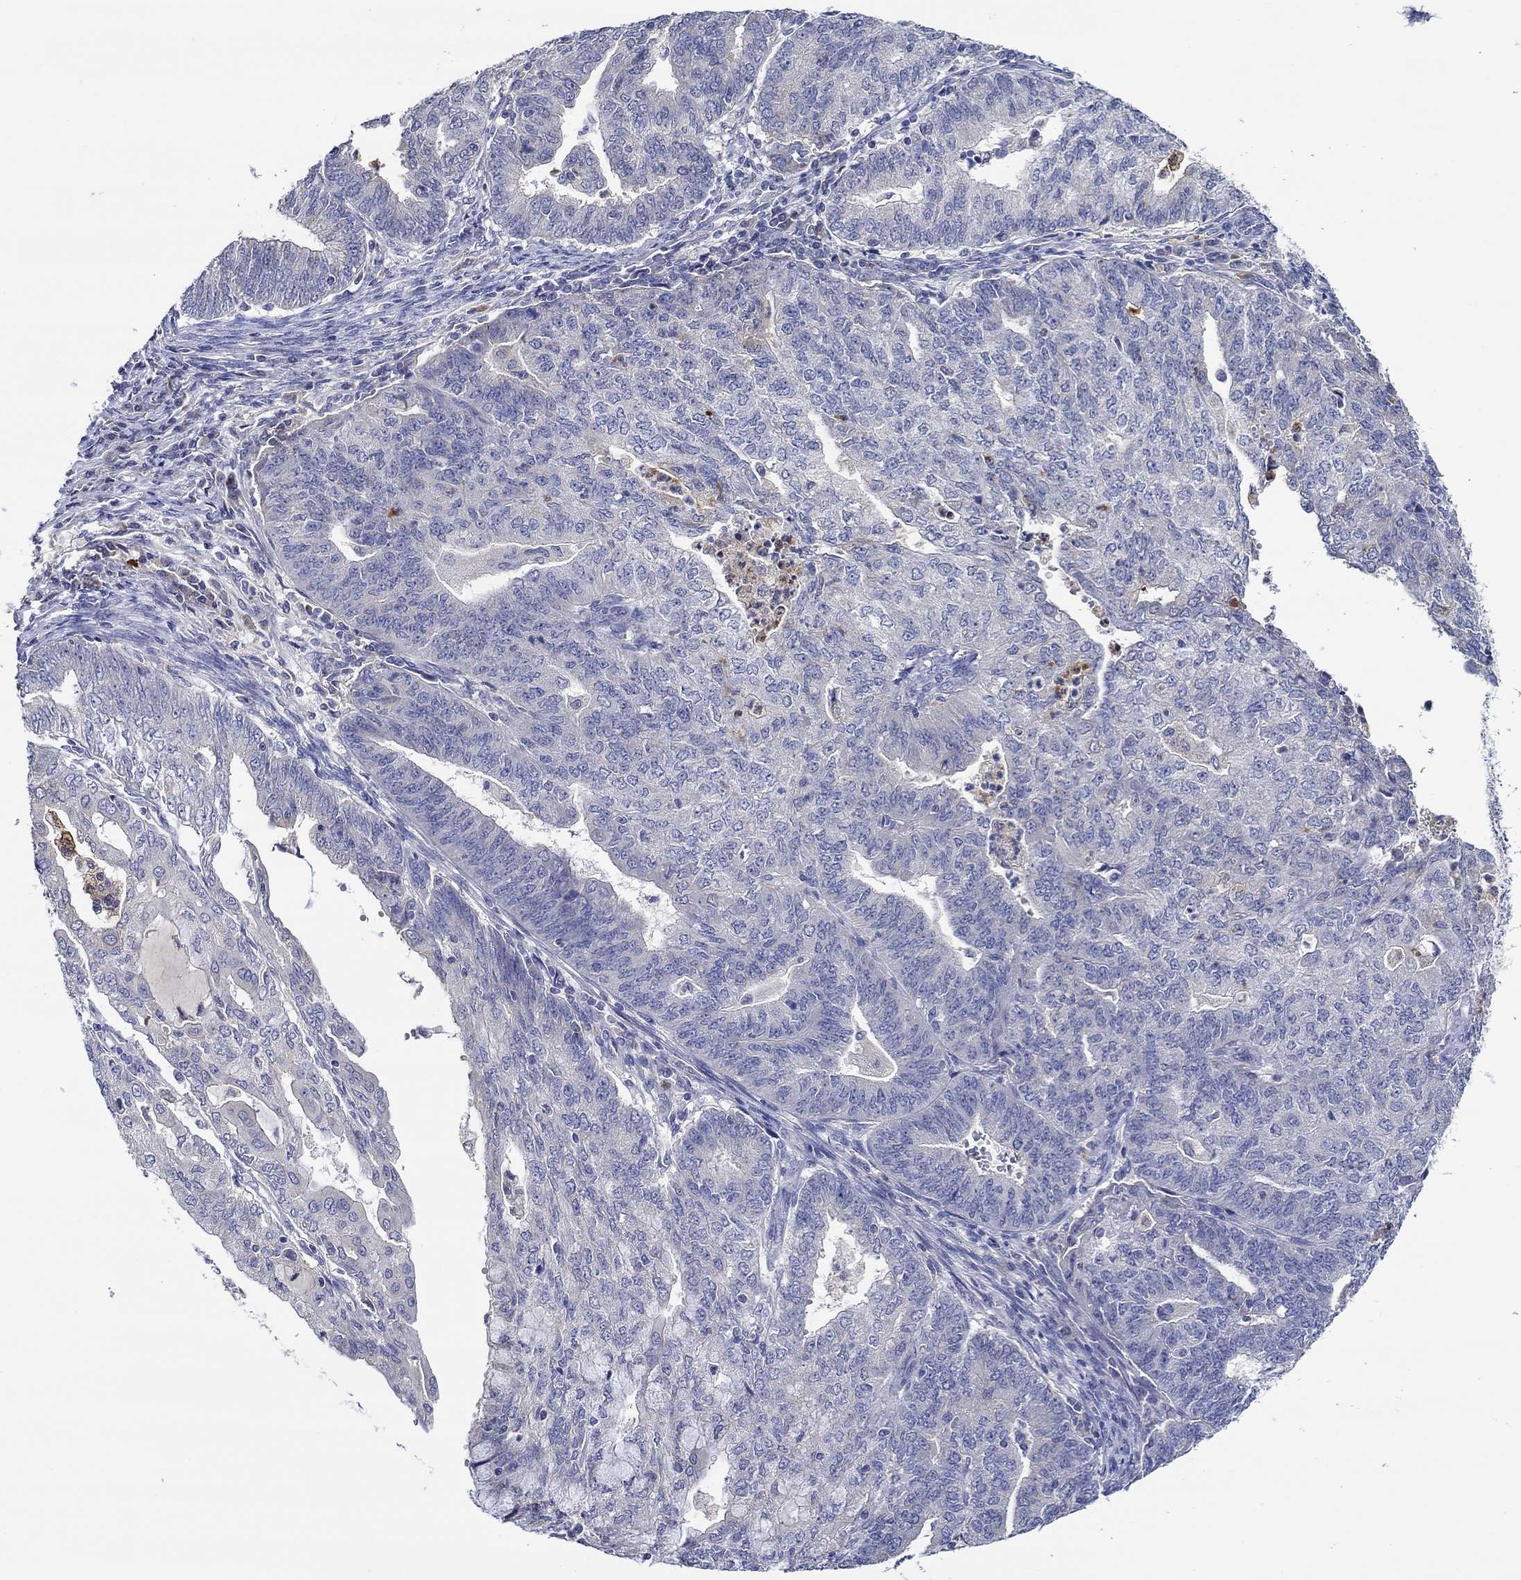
{"staining": {"intensity": "negative", "quantity": "none", "location": "none"}, "tissue": "endometrial cancer", "cell_type": "Tumor cells", "image_type": "cancer", "snomed": [{"axis": "morphology", "description": "Adenocarcinoma, NOS"}, {"axis": "topography", "description": "Endometrium"}], "caption": "Tumor cells show no significant protein expression in endometrial cancer. The staining is performed using DAB (3,3'-diaminobenzidine) brown chromogen with nuclei counter-stained in using hematoxylin.", "gene": "CHIT1", "patient": {"sex": "female", "age": 82}}